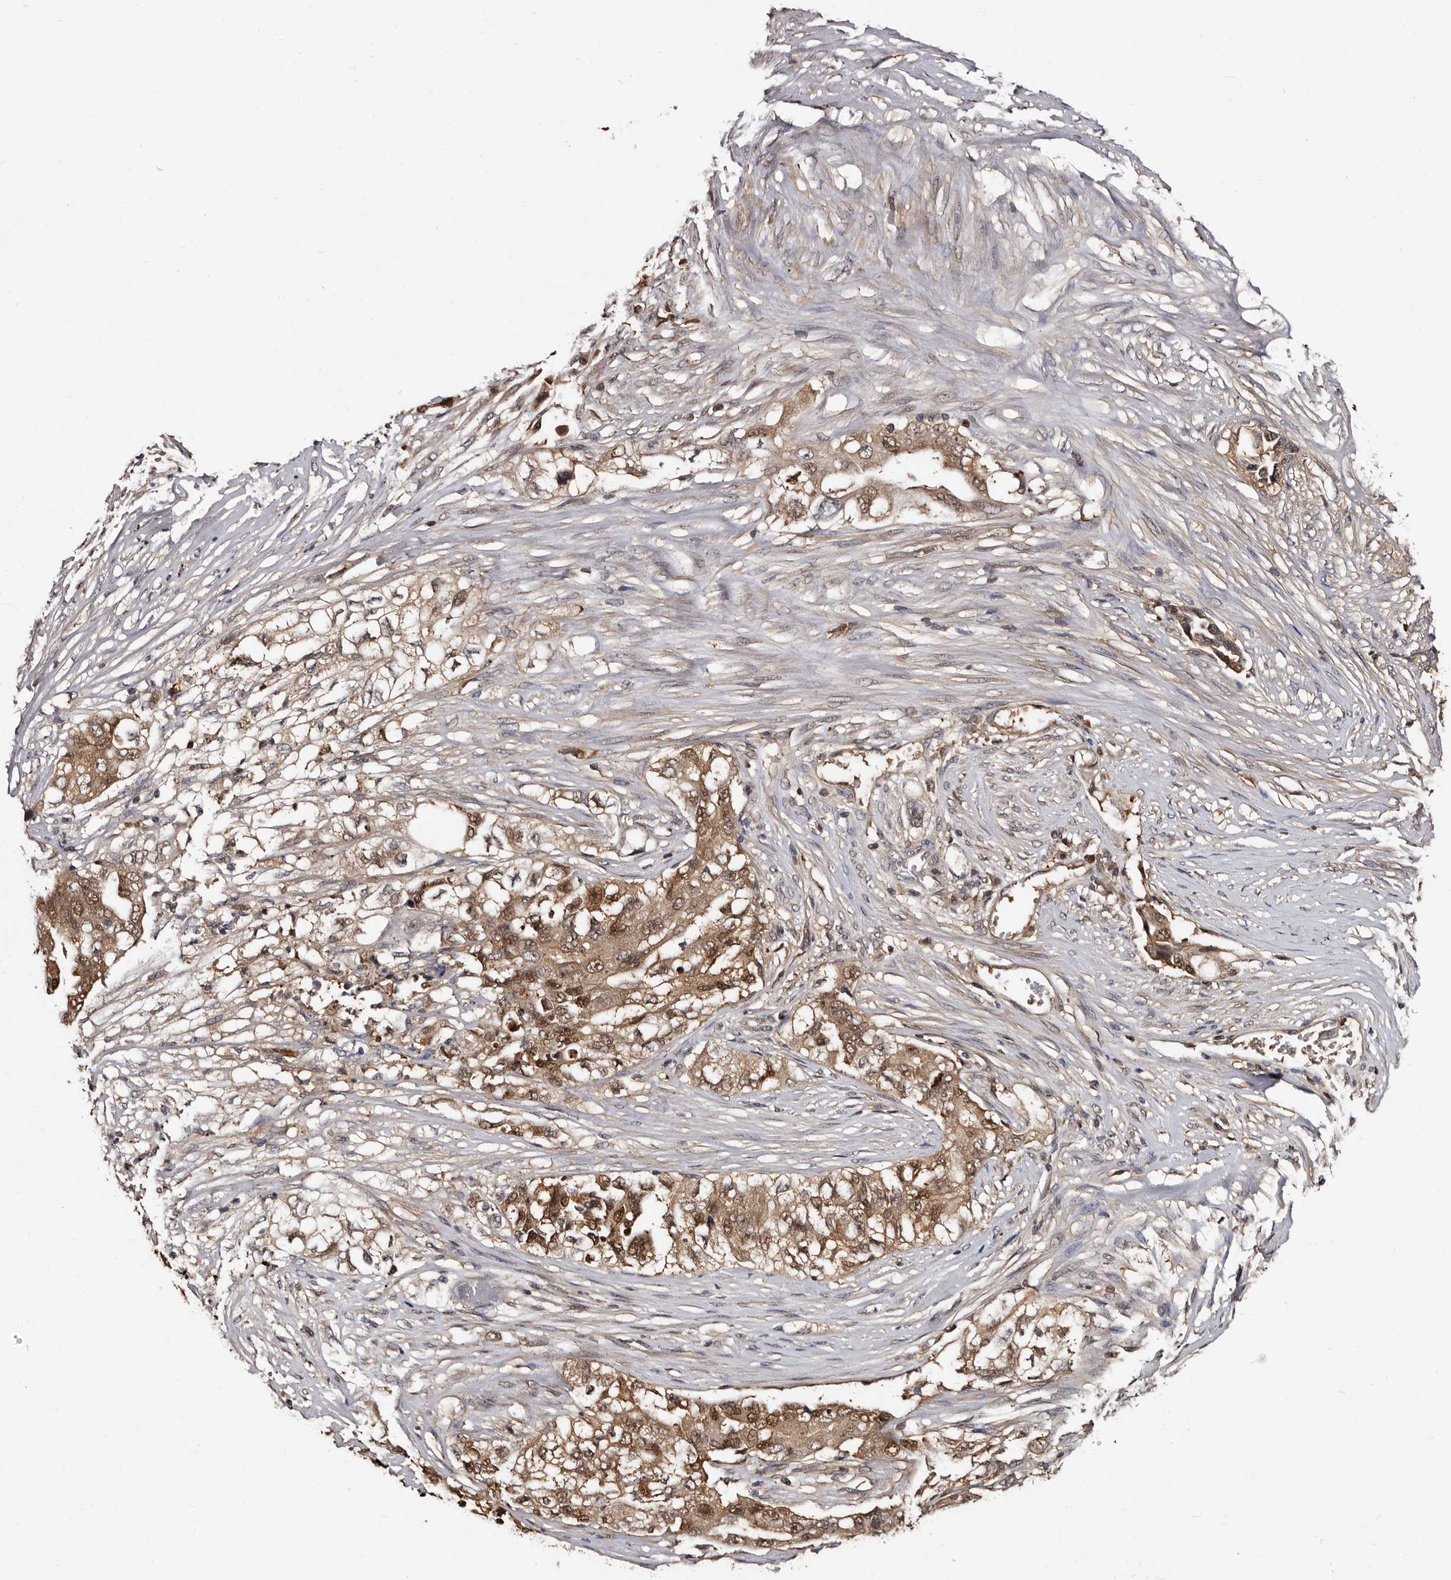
{"staining": {"intensity": "moderate", "quantity": ">75%", "location": "cytoplasmic/membranous,nuclear"}, "tissue": "lung cancer", "cell_type": "Tumor cells", "image_type": "cancer", "snomed": [{"axis": "morphology", "description": "Adenocarcinoma, NOS"}, {"axis": "topography", "description": "Lung"}], "caption": "A brown stain labels moderate cytoplasmic/membranous and nuclear staining of a protein in lung adenocarcinoma tumor cells.", "gene": "DNPH1", "patient": {"sex": "female", "age": 51}}